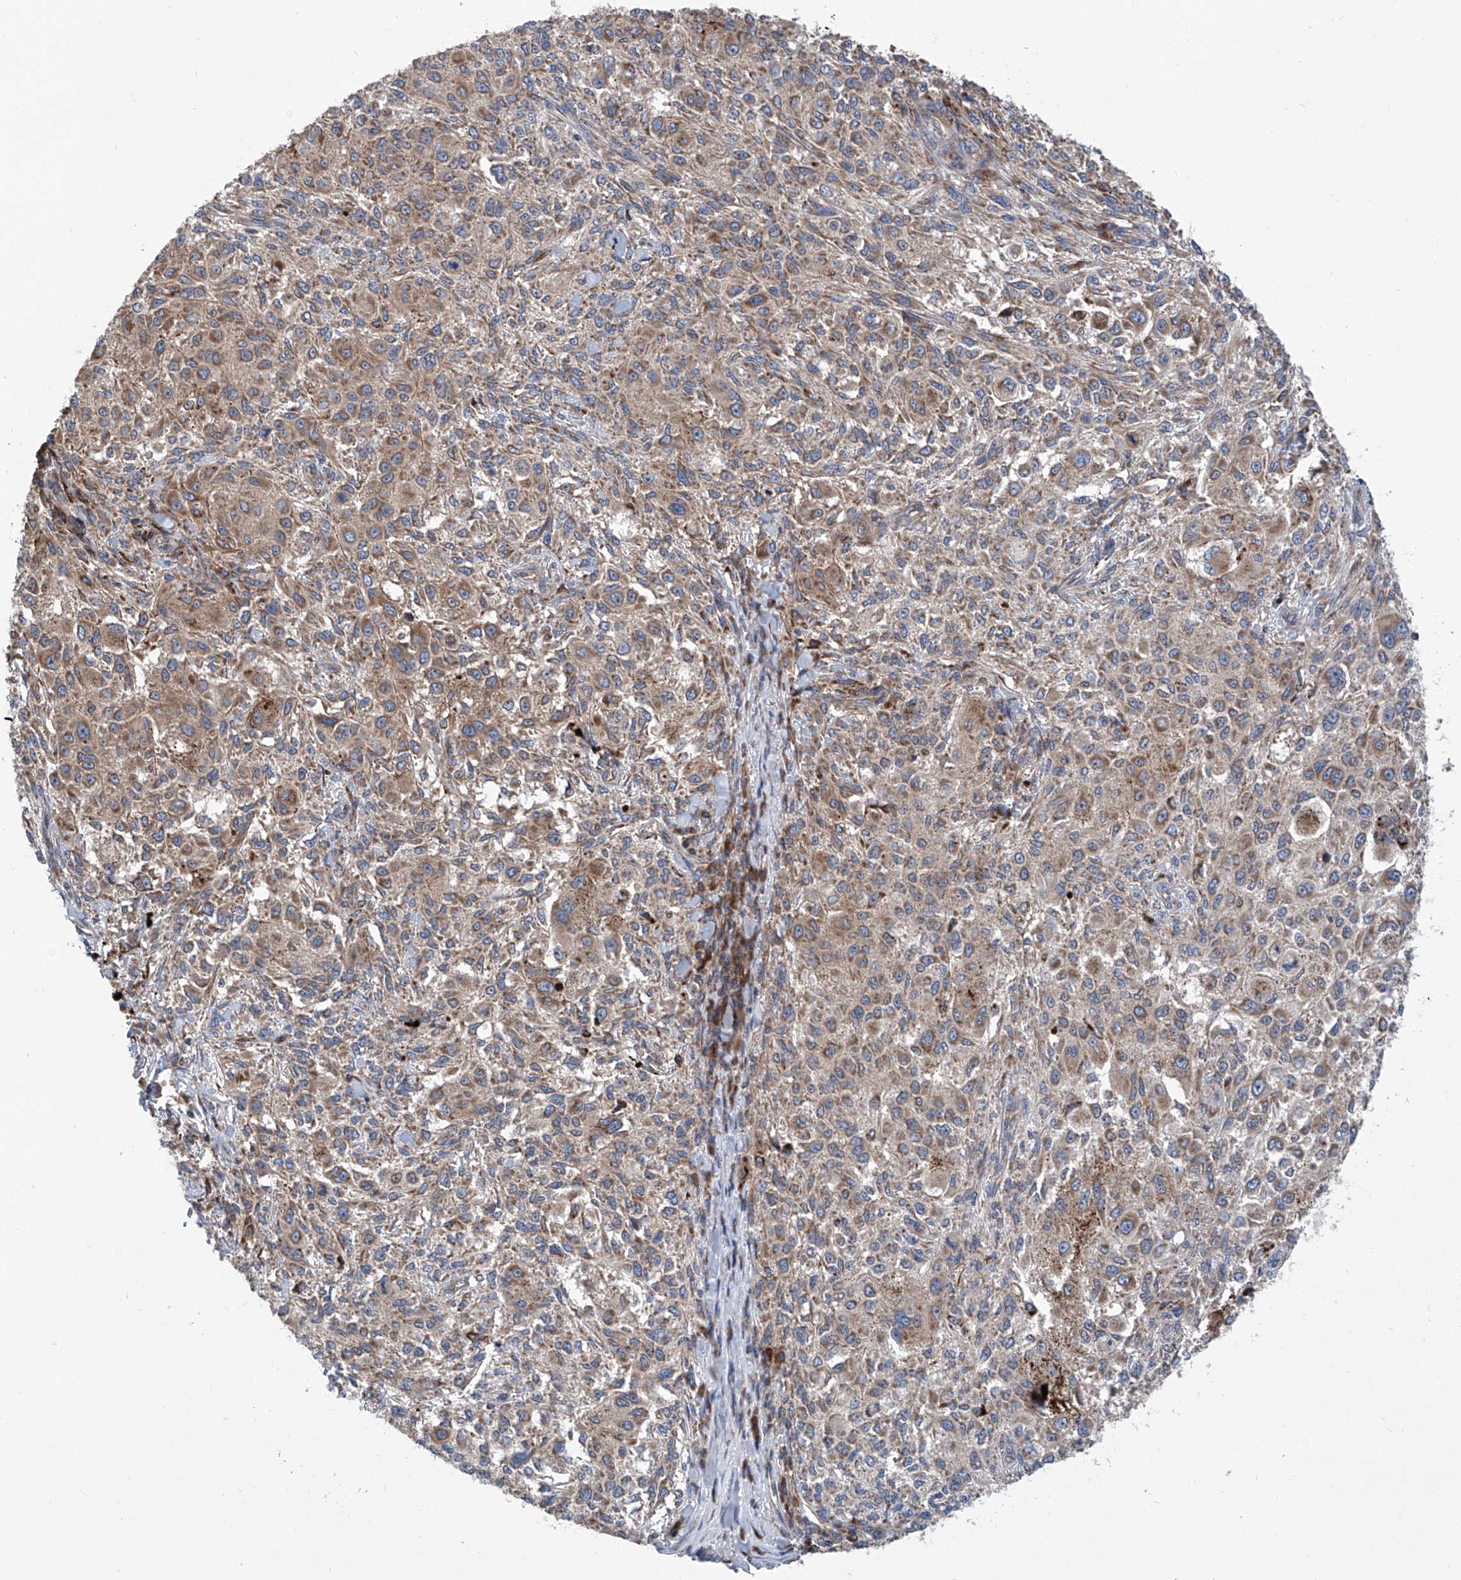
{"staining": {"intensity": "moderate", "quantity": "25%-75%", "location": "cytoplasmic/membranous"}, "tissue": "melanoma", "cell_type": "Tumor cells", "image_type": "cancer", "snomed": [{"axis": "morphology", "description": "Necrosis, NOS"}, {"axis": "morphology", "description": "Malignant melanoma, NOS"}, {"axis": "topography", "description": "Skin"}], "caption": "Malignant melanoma stained with IHC exhibits moderate cytoplasmic/membranous staining in approximately 25%-75% of tumor cells. Nuclei are stained in blue.", "gene": "ASCC3", "patient": {"sex": "female", "age": 87}}